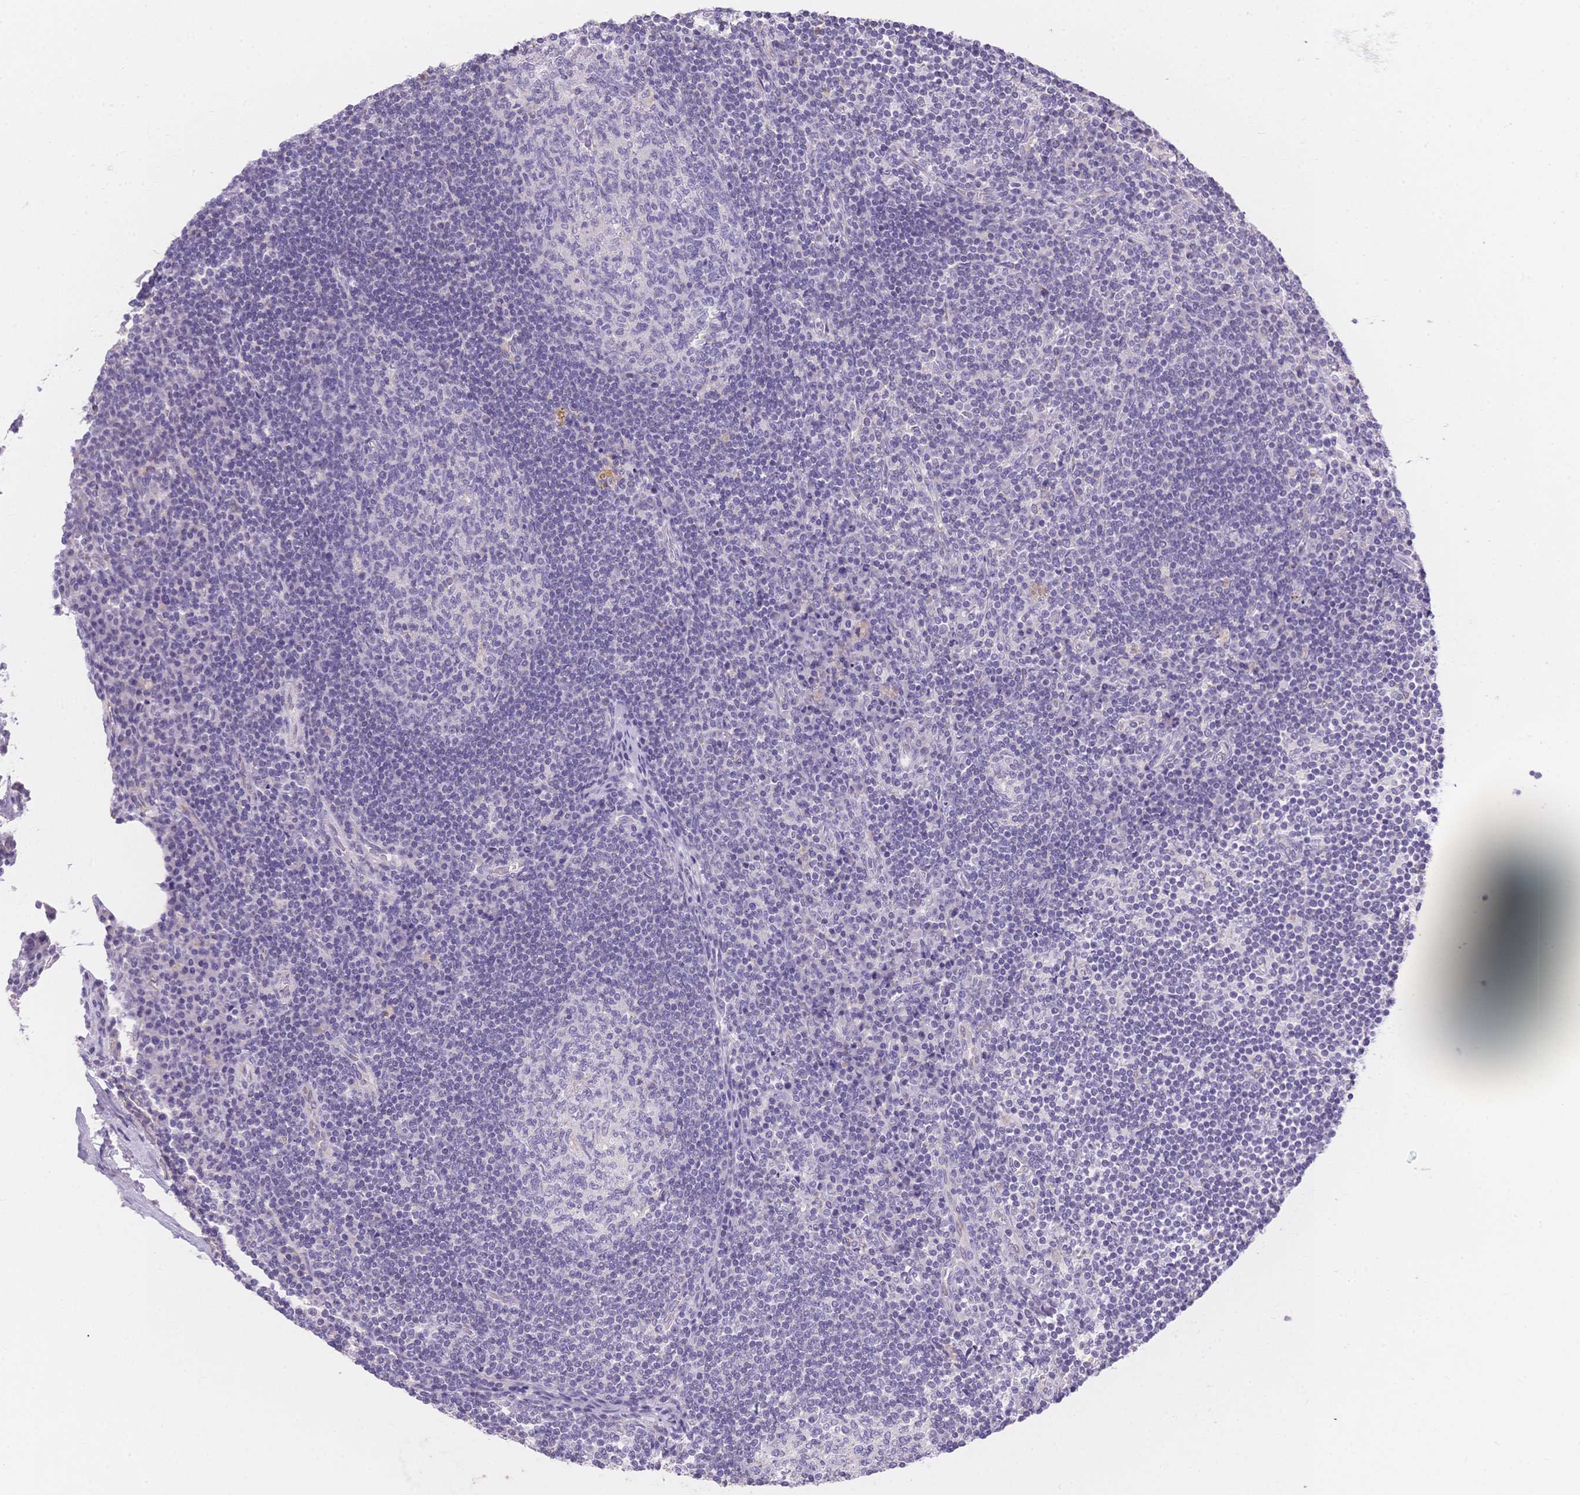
{"staining": {"intensity": "negative", "quantity": "none", "location": "none"}, "tissue": "lymph node", "cell_type": "Germinal center cells", "image_type": "normal", "snomed": [{"axis": "morphology", "description": "Normal tissue, NOS"}, {"axis": "topography", "description": "Lymph node"}], "caption": "A high-resolution photomicrograph shows immunohistochemistry staining of benign lymph node, which reveals no significant staining in germinal center cells. The staining was performed using DAB (3,3'-diaminobenzidine) to visualize the protein expression in brown, while the nuclei were stained in blue with hematoxylin (Magnification: 20x).", "gene": "SMYD1", "patient": {"sex": "male", "age": 67}}